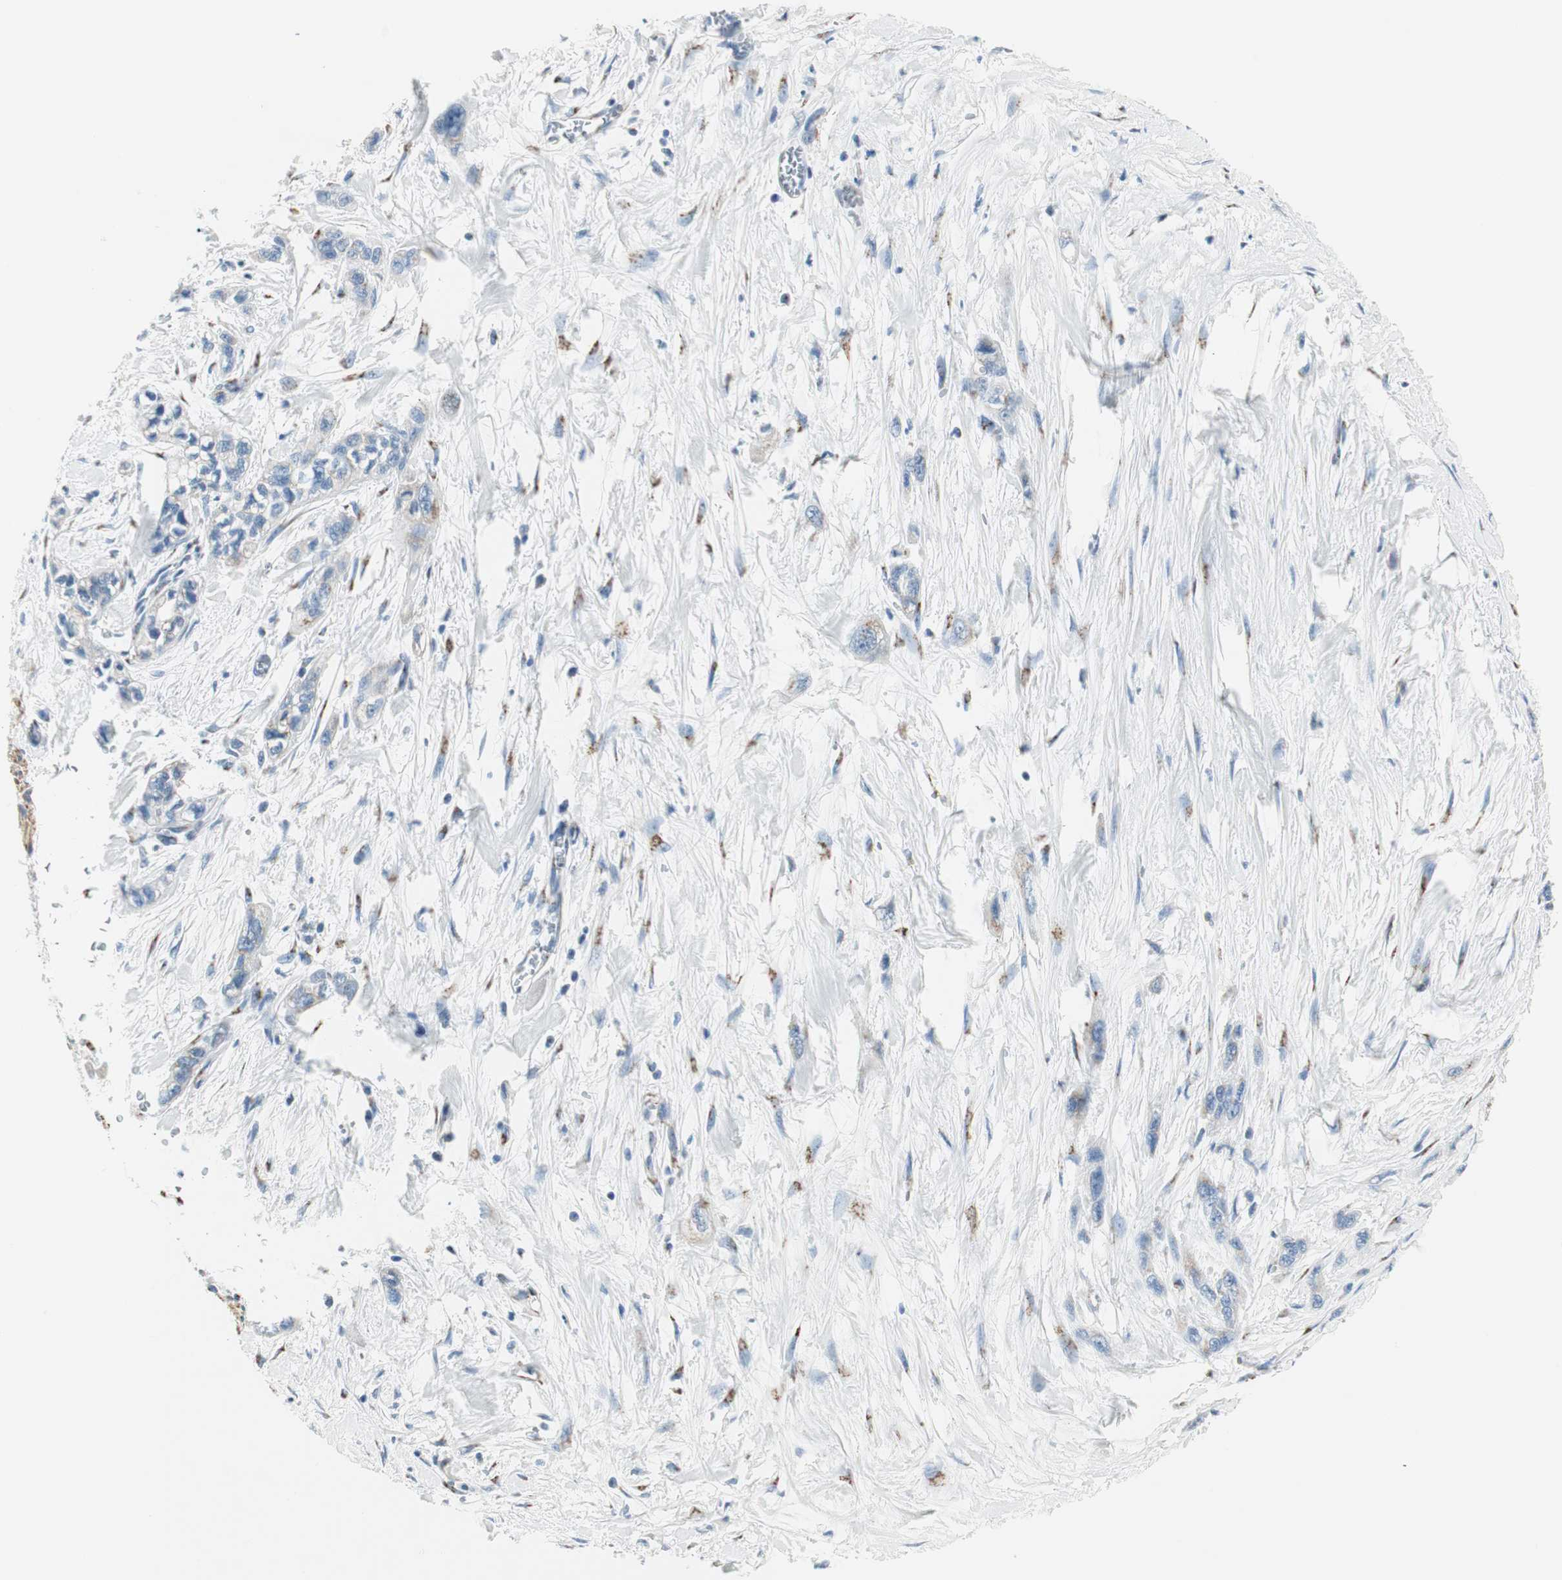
{"staining": {"intensity": "negative", "quantity": "none", "location": "none"}, "tissue": "pancreatic cancer", "cell_type": "Tumor cells", "image_type": "cancer", "snomed": [{"axis": "morphology", "description": "Adenocarcinoma, NOS"}, {"axis": "topography", "description": "Pancreas"}], "caption": "Immunohistochemistry histopathology image of human adenocarcinoma (pancreatic) stained for a protein (brown), which demonstrates no expression in tumor cells. (DAB immunohistochemistry (IHC) visualized using brightfield microscopy, high magnification).", "gene": "TMF1", "patient": {"sex": "male", "age": 74}}